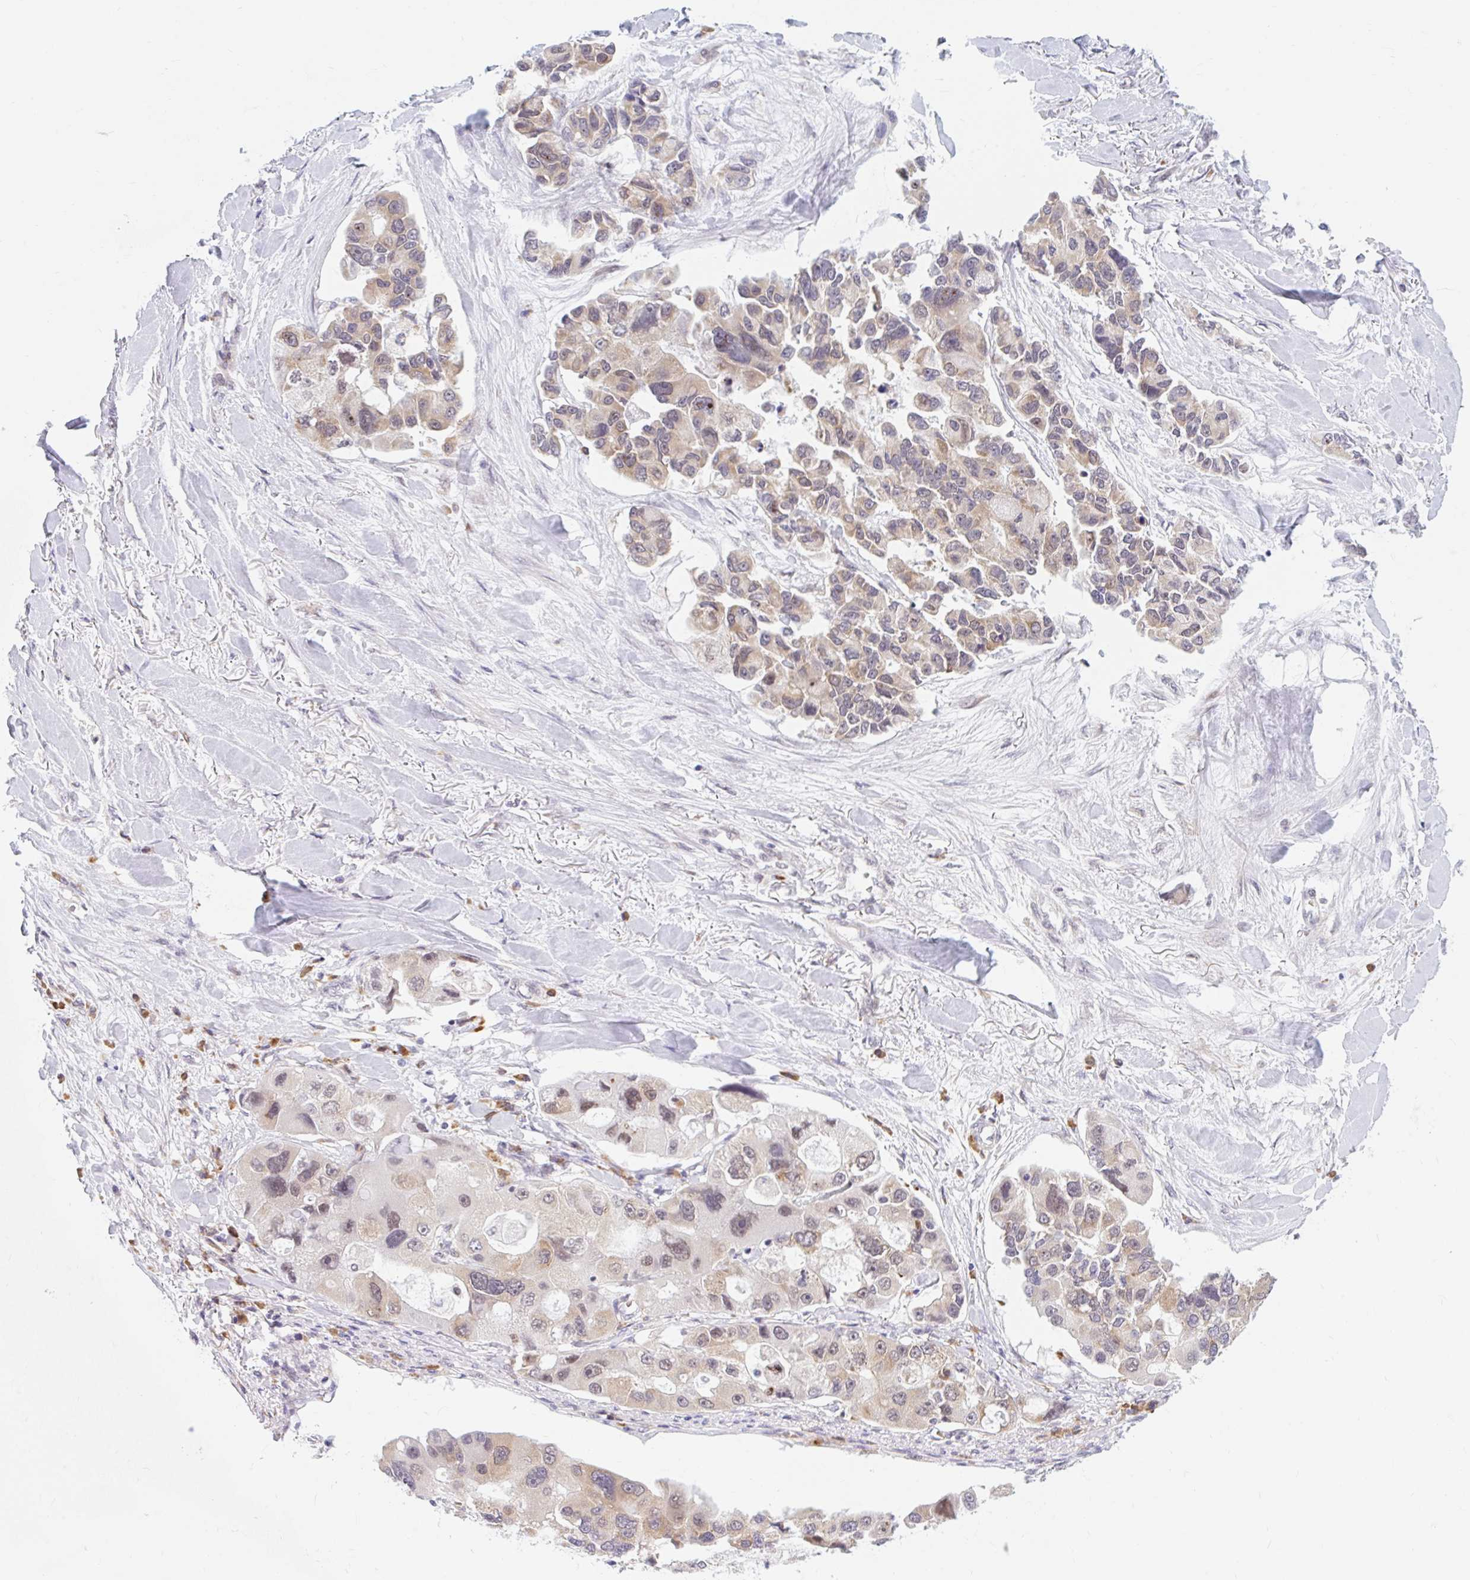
{"staining": {"intensity": "weak", "quantity": "25%-75%", "location": "cytoplasmic/membranous"}, "tissue": "lung cancer", "cell_type": "Tumor cells", "image_type": "cancer", "snomed": [{"axis": "morphology", "description": "Adenocarcinoma, NOS"}, {"axis": "topography", "description": "Lung"}], "caption": "The photomicrograph exhibits staining of lung cancer (adenocarcinoma), revealing weak cytoplasmic/membranous protein staining (brown color) within tumor cells.", "gene": "SRSF10", "patient": {"sex": "female", "age": 54}}